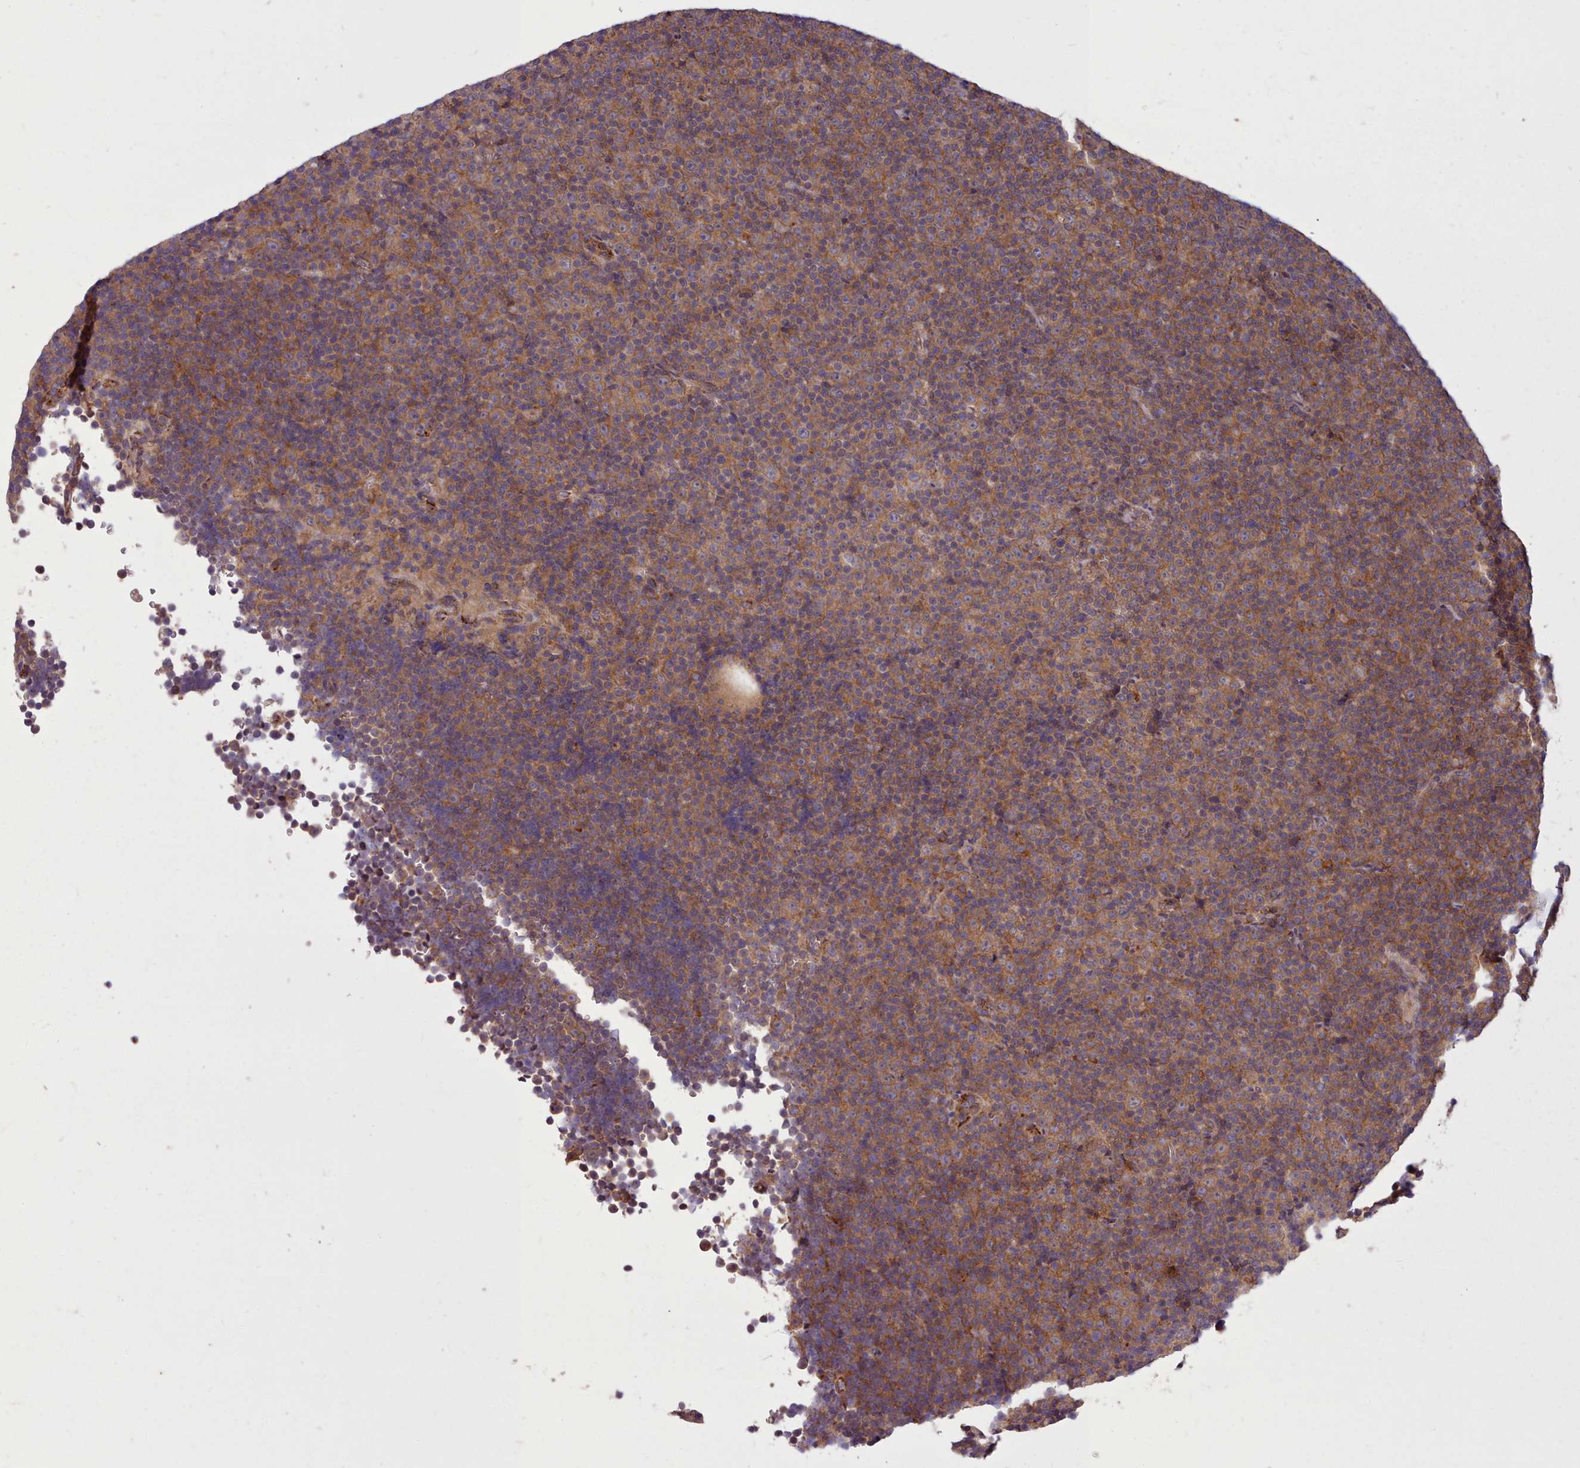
{"staining": {"intensity": "moderate", "quantity": ">75%", "location": "cytoplasmic/membranous"}, "tissue": "lymphoma", "cell_type": "Tumor cells", "image_type": "cancer", "snomed": [{"axis": "morphology", "description": "Malignant lymphoma, non-Hodgkin's type, Low grade"}, {"axis": "topography", "description": "Lymph node"}], "caption": "The histopathology image demonstrates staining of low-grade malignant lymphoma, non-Hodgkin's type, revealing moderate cytoplasmic/membranous protein positivity (brown color) within tumor cells.", "gene": "STUB1", "patient": {"sex": "female", "age": 67}}